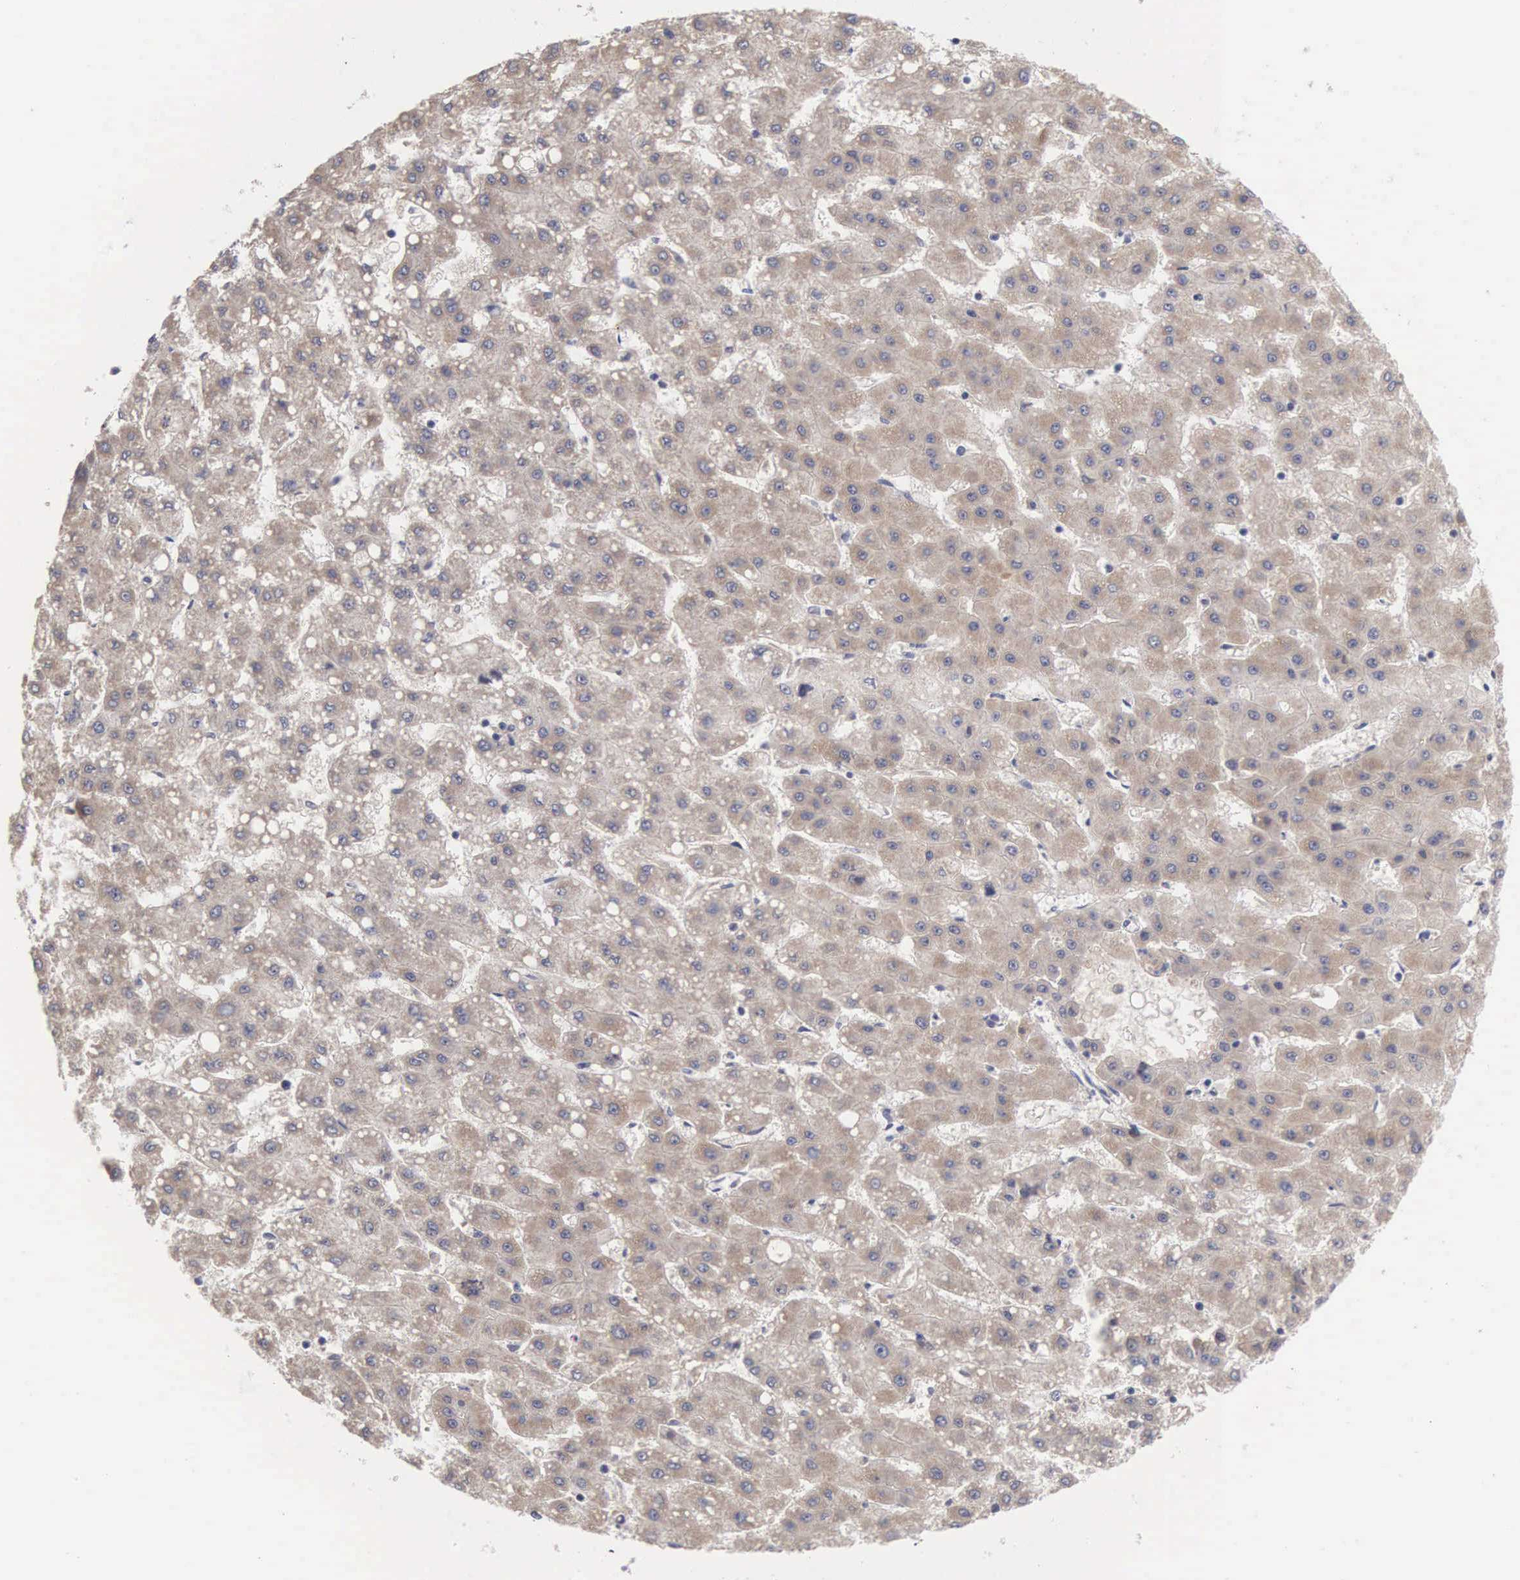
{"staining": {"intensity": "weak", "quantity": ">75%", "location": "cytoplasmic/membranous,nuclear"}, "tissue": "liver cancer", "cell_type": "Tumor cells", "image_type": "cancer", "snomed": [{"axis": "morphology", "description": "Carcinoma, Hepatocellular, NOS"}, {"axis": "topography", "description": "Liver"}], "caption": "A low amount of weak cytoplasmic/membranous and nuclear expression is identified in approximately >75% of tumor cells in liver cancer tissue. Ihc stains the protein of interest in brown and the nuclei are stained blue.", "gene": "AMN", "patient": {"sex": "female", "age": 52}}